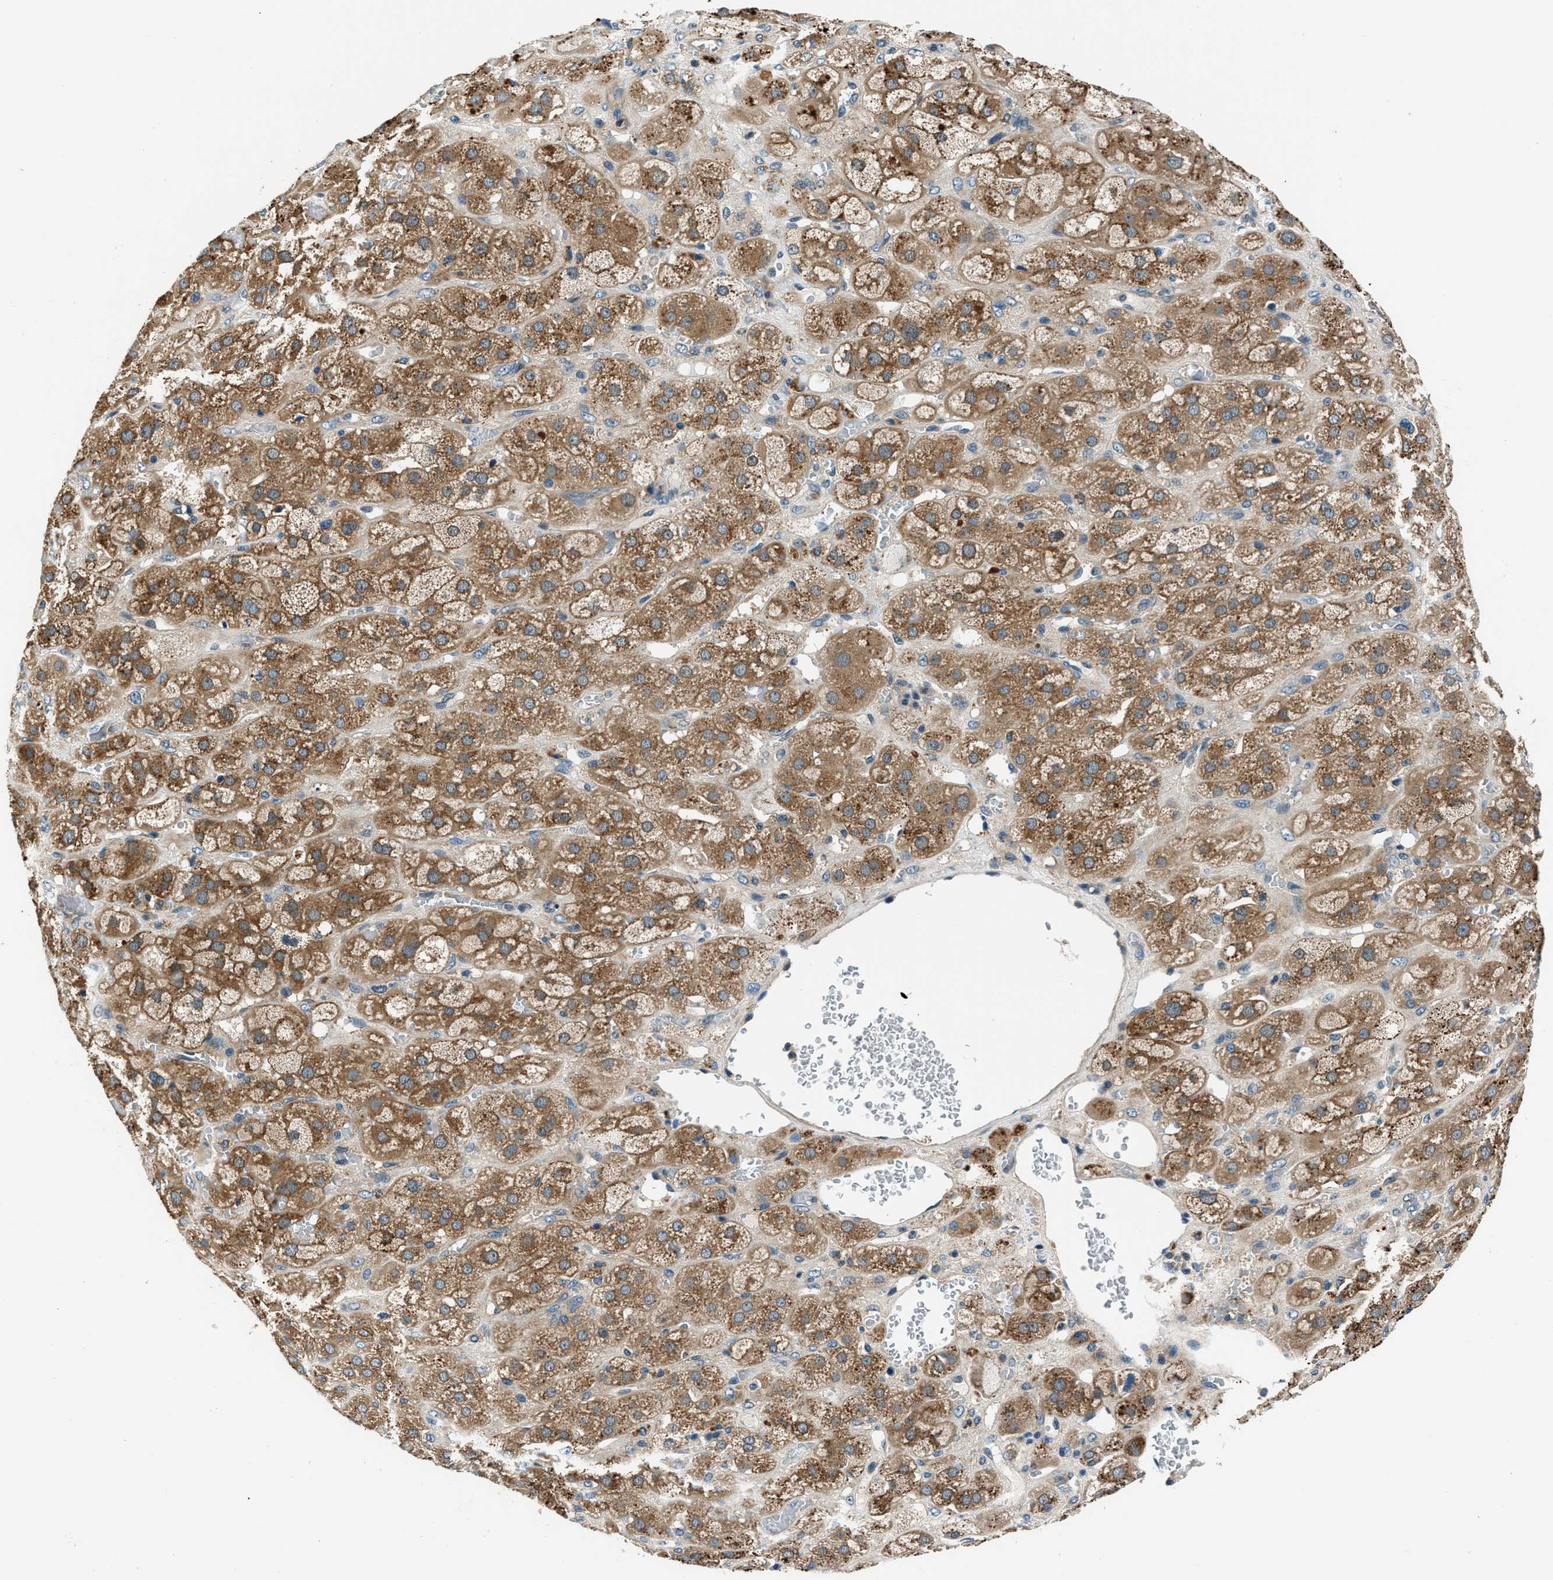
{"staining": {"intensity": "moderate", "quantity": ">75%", "location": "cytoplasmic/membranous"}, "tissue": "adrenal gland", "cell_type": "Glandular cells", "image_type": "normal", "snomed": [{"axis": "morphology", "description": "Normal tissue, NOS"}, {"axis": "topography", "description": "Adrenal gland"}], "caption": "Protein staining displays moderate cytoplasmic/membranous expression in approximately >75% of glandular cells in unremarkable adrenal gland.", "gene": "SLC19A2", "patient": {"sex": "female", "age": 47}}